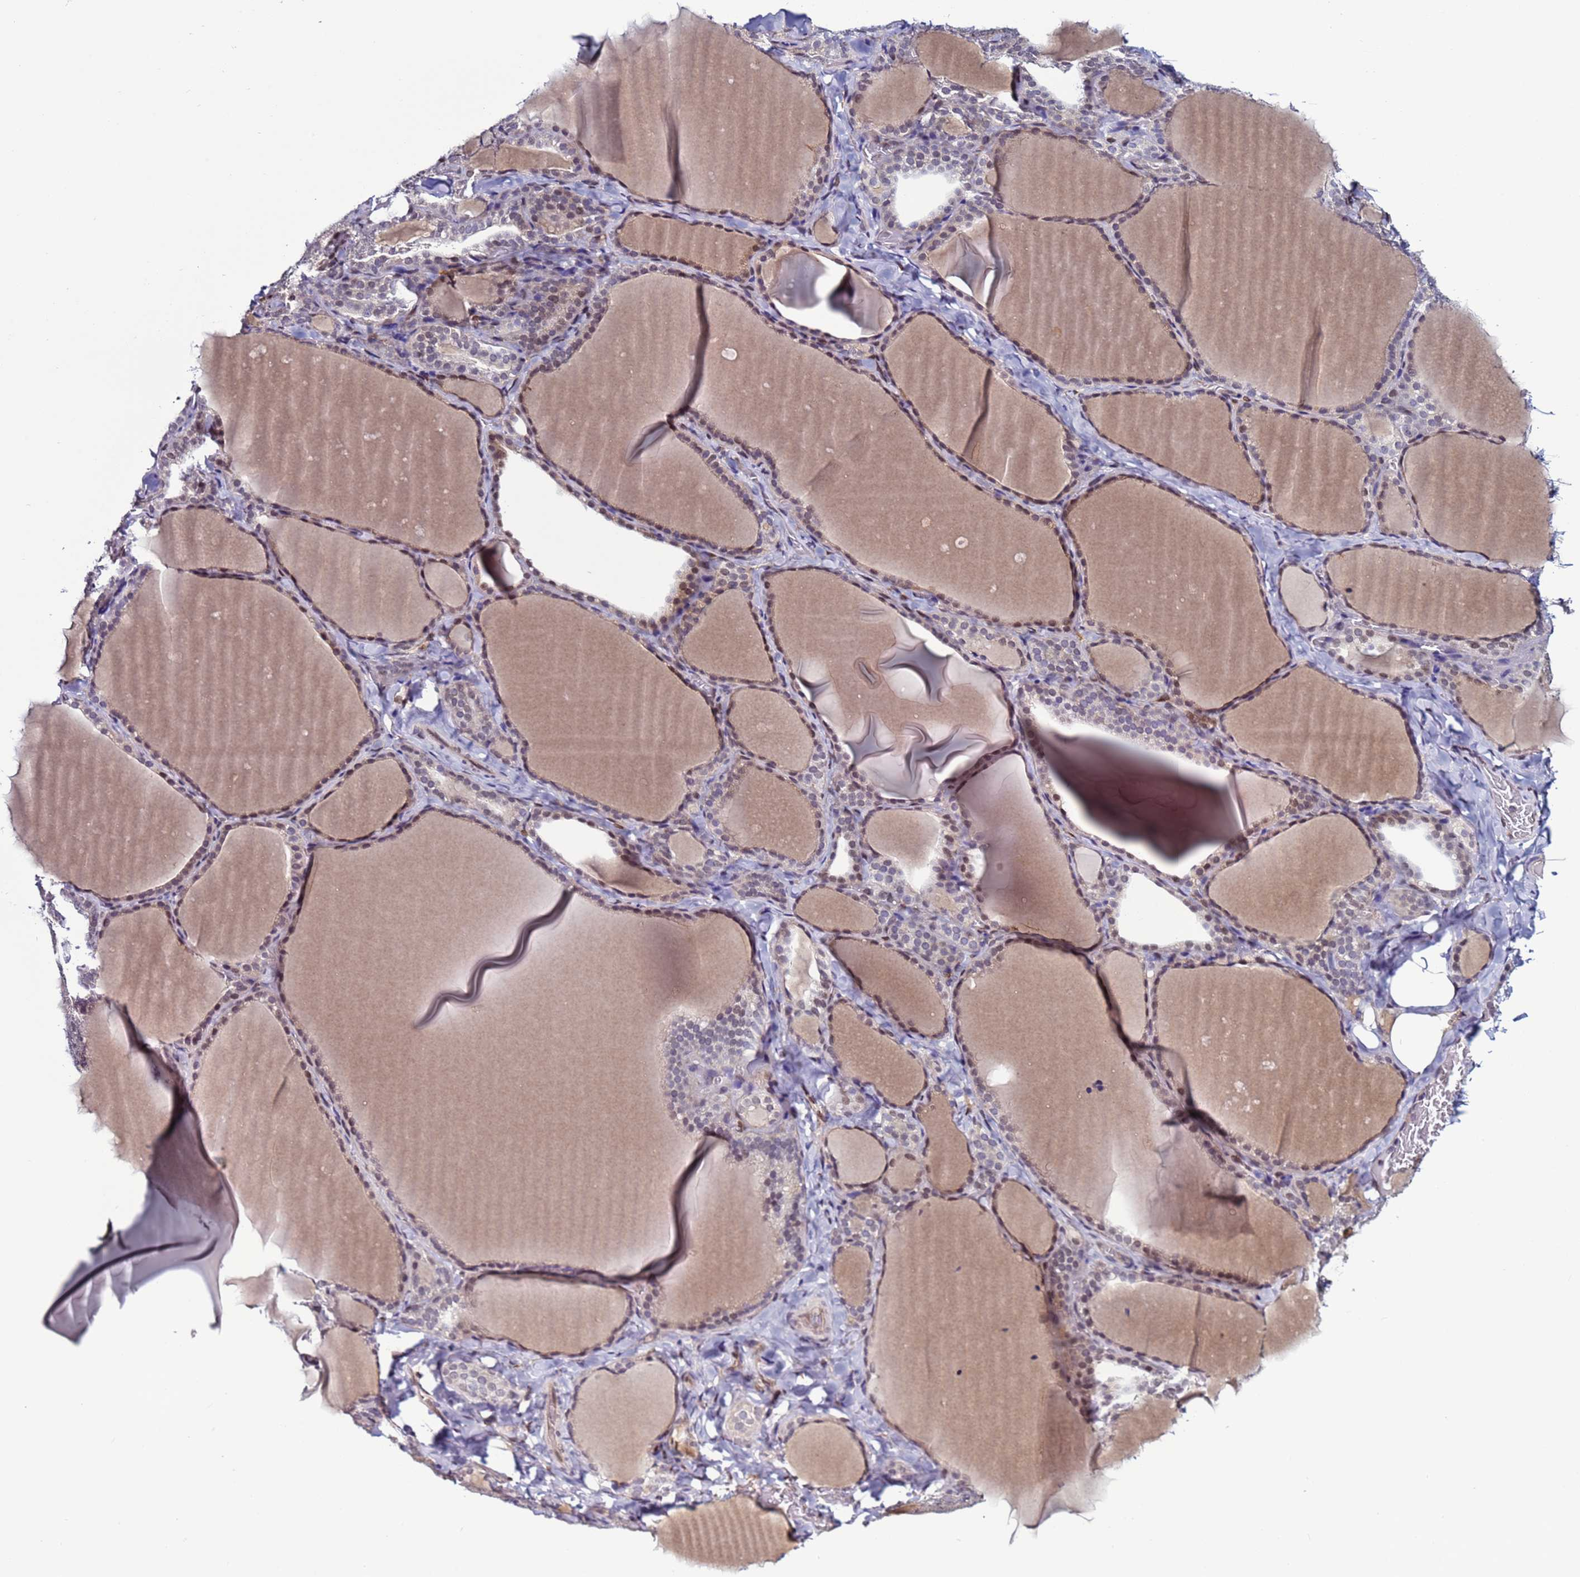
{"staining": {"intensity": "weak", "quantity": "25%-75%", "location": "cytoplasmic/membranous,nuclear"}, "tissue": "thyroid gland", "cell_type": "Glandular cells", "image_type": "normal", "snomed": [{"axis": "morphology", "description": "Normal tissue, NOS"}, {"axis": "topography", "description": "Thyroid gland"}], "caption": "A high-resolution histopathology image shows IHC staining of benign thyroid gland, which displays weak cytoplasmic/membranous,nuclear expression in about 25%-75% of glandular cells. The staining was performed using DAB to visualize the protein expression in brown, while the nuclei were stained in blue with hematoxylin (Magnification: 20x).", "gene": "TRIM37", "patient": {"sex": "female", "age": 22}}